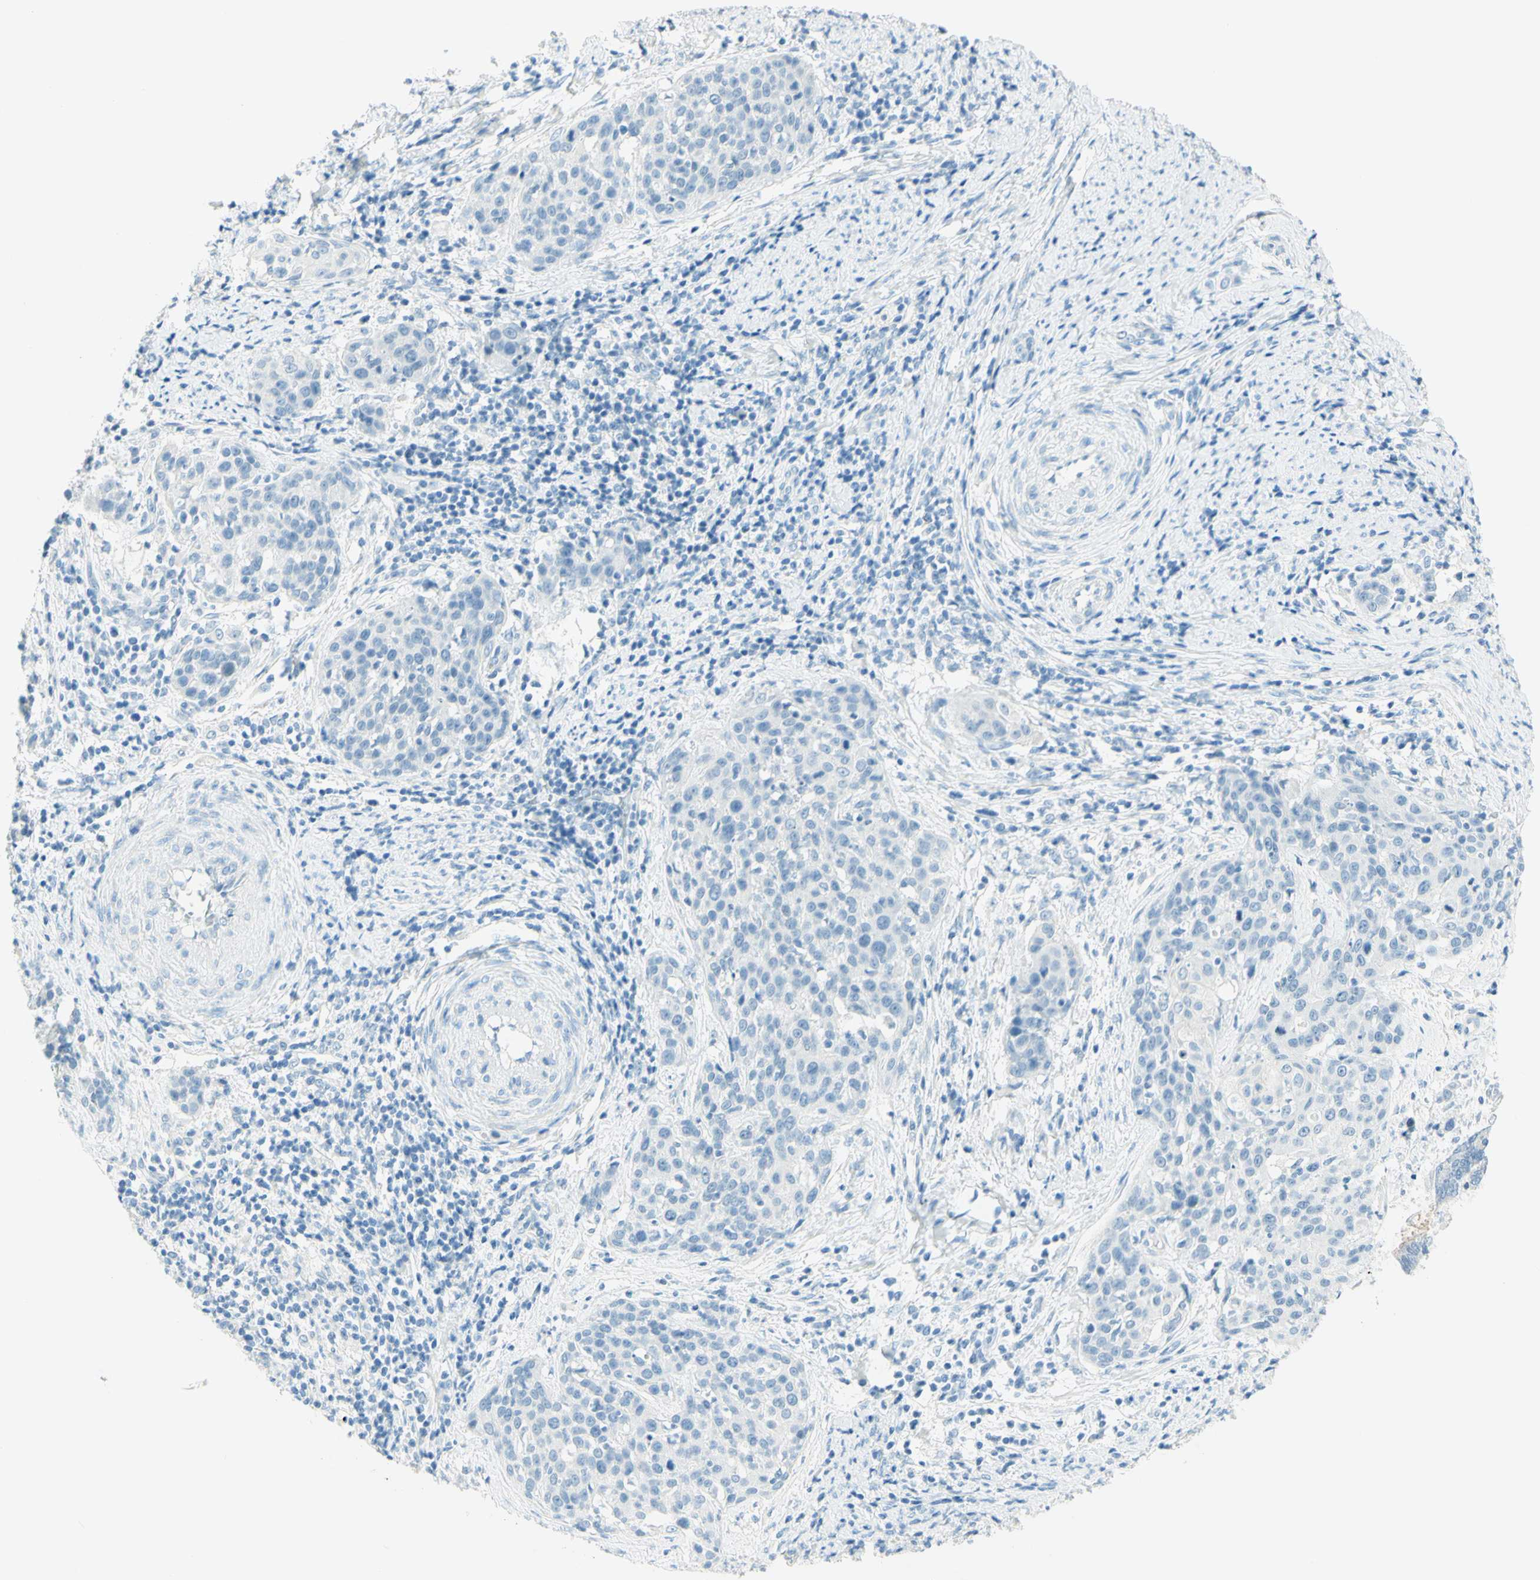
{"staining": {"intensity": "negative", "quantity": "none", "location": "none"}, "tissue": "cervical cancer", "cell_type": "Tumor cells", "image_type": "cancer", "snomed": [{"axis": "morphology", "description": "Squamous cell carcinoma, NOS"}, {"axis": "topography", "description": "Cervix"}], "caption": "The photomicrograph exhibits no staining of tumor cells in cervical cancer. Brightfield microscopy of immunohistochemistry stained with DAB (brown) and hematoxylin (blue), captured at high magnification.", "gene": "TMEM132D", "patient": {"sex": "female", "age": 38}}